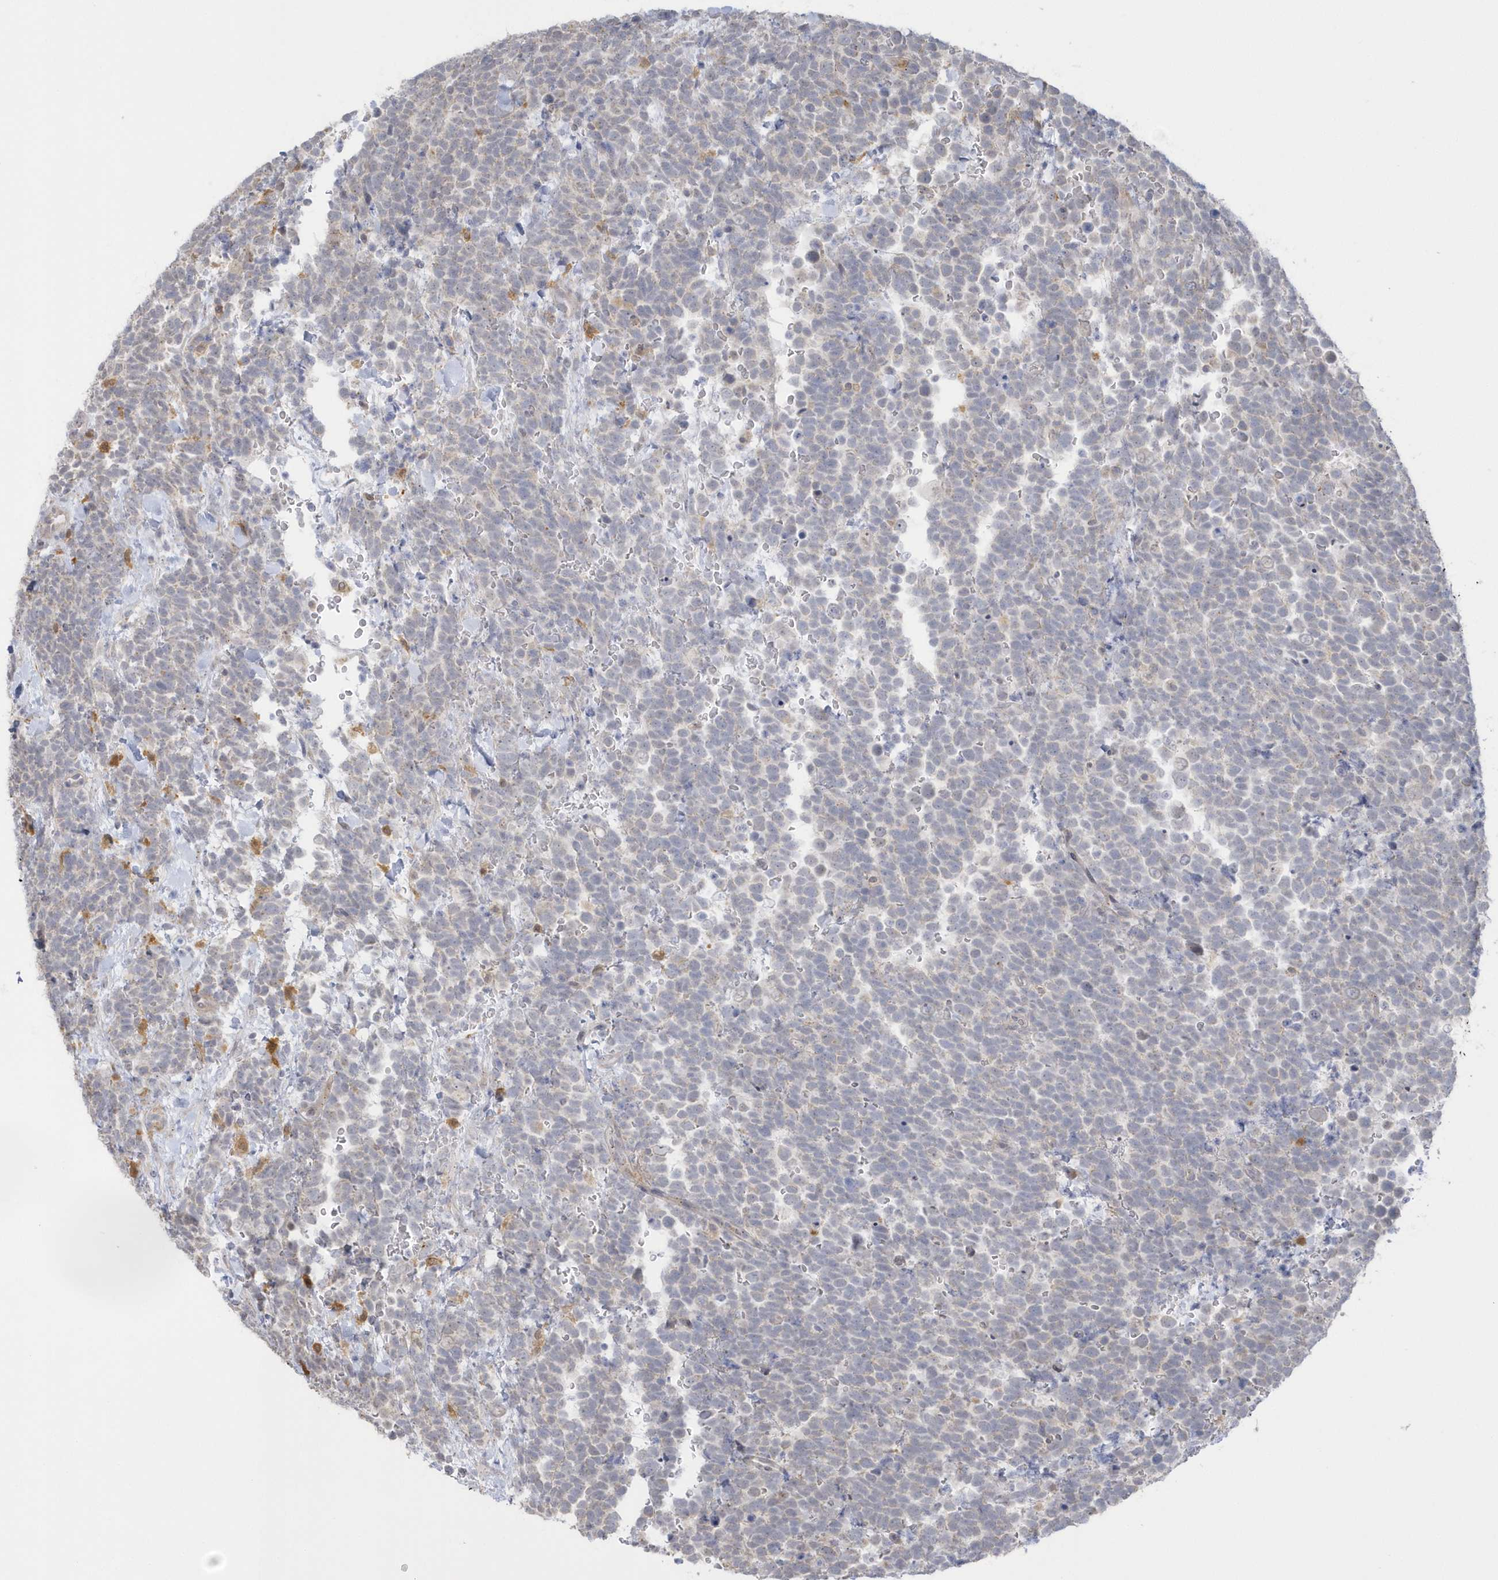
{"staining": {"intensity": "negative", "quantity": "none", "location": "none"}, "tissue": "urothelial cancer", "cell_type": "Tumor cells", "image_type": "cancer", "snomed": [{"axis": "morphology", "description": "Urothelial carcinoma, High grade"}, {"axis": "topography", "description": "Urinary bladder"}], "caption": "Immunohistochemical staining of human high-grade urothelial carcinoma reveals no significant expression in tumor cells.", "gene": "NAF1", "patient": {"sex": "female", "age": 82}}